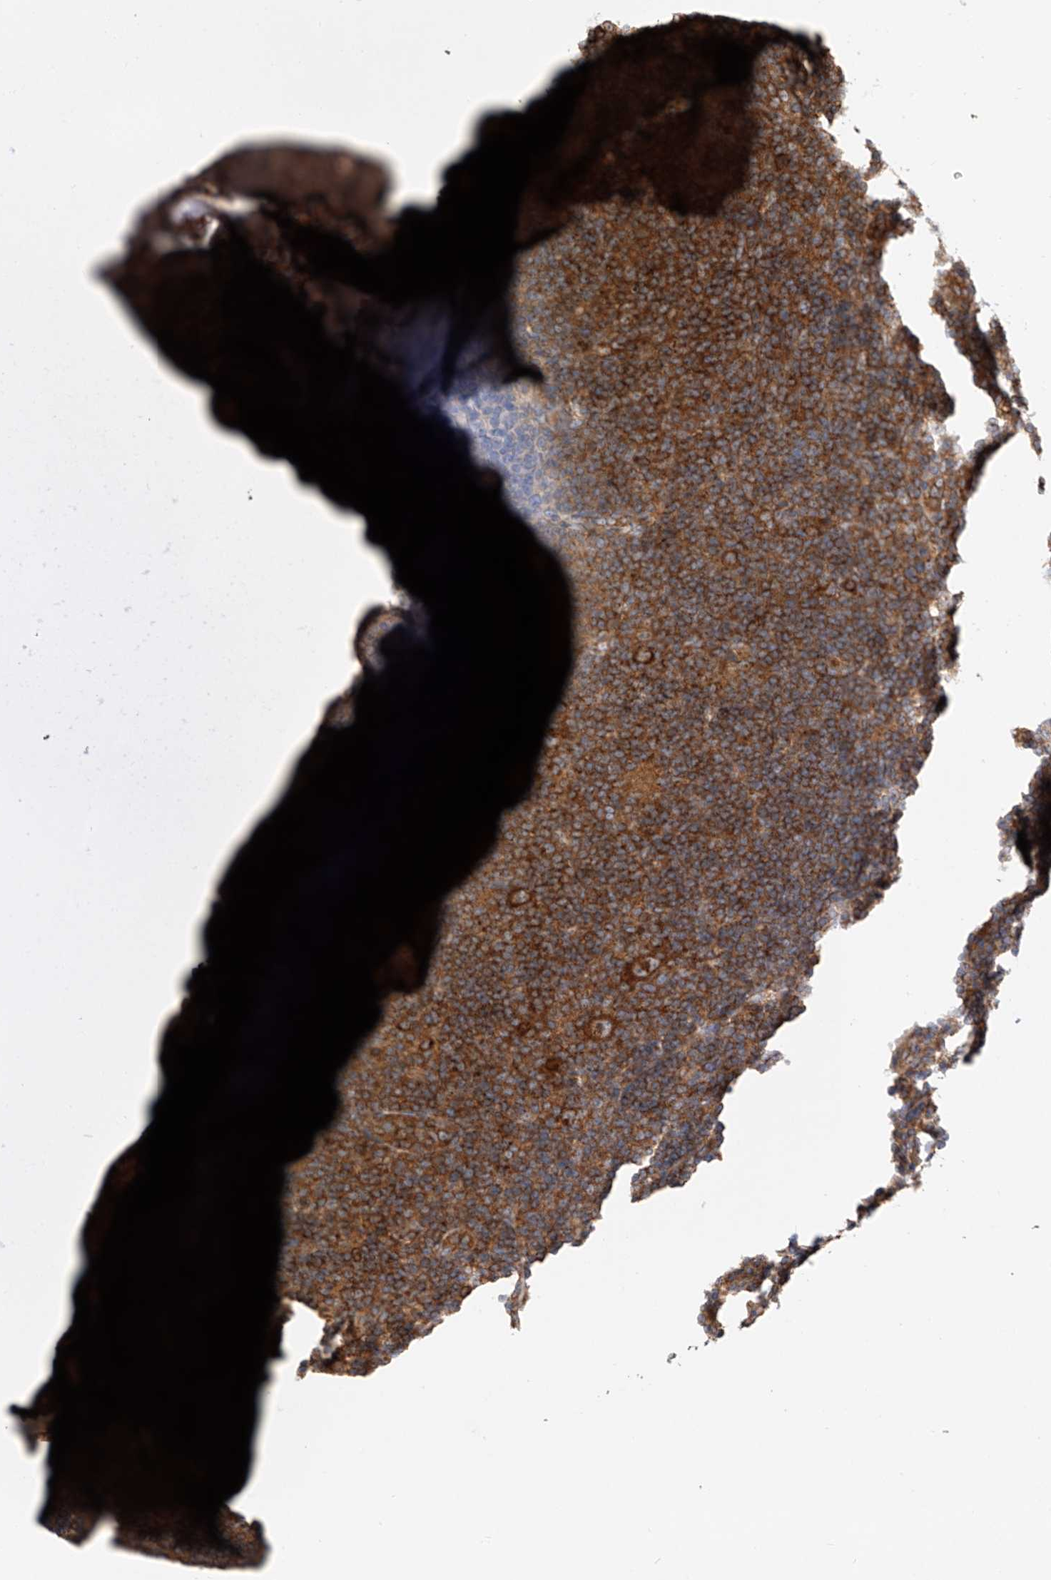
{"staining": {"intensity": "strong", "quantity": ">75%", "location": "cytoplasmic/membranous"}, "tissue": "lymphoma", "cell_type": "Tumor cells", "image_type": "cancer", "snomed": [{"axis": "morphology", "description": "Hodgkin's disease, NOS"}, {"axis": "topography", "description": "Lymph node"}], "caption": "Immunohistochemical staining of human lymphoma displays high levels of strong cytoplasmic/membranous protein staining in approximately >75% of tumor cells. (brown staining indicates protein expression, while blue staining denotes nuclei).", "gene": "CFAP410", "patient": {"sex": "female", "age": 57}}